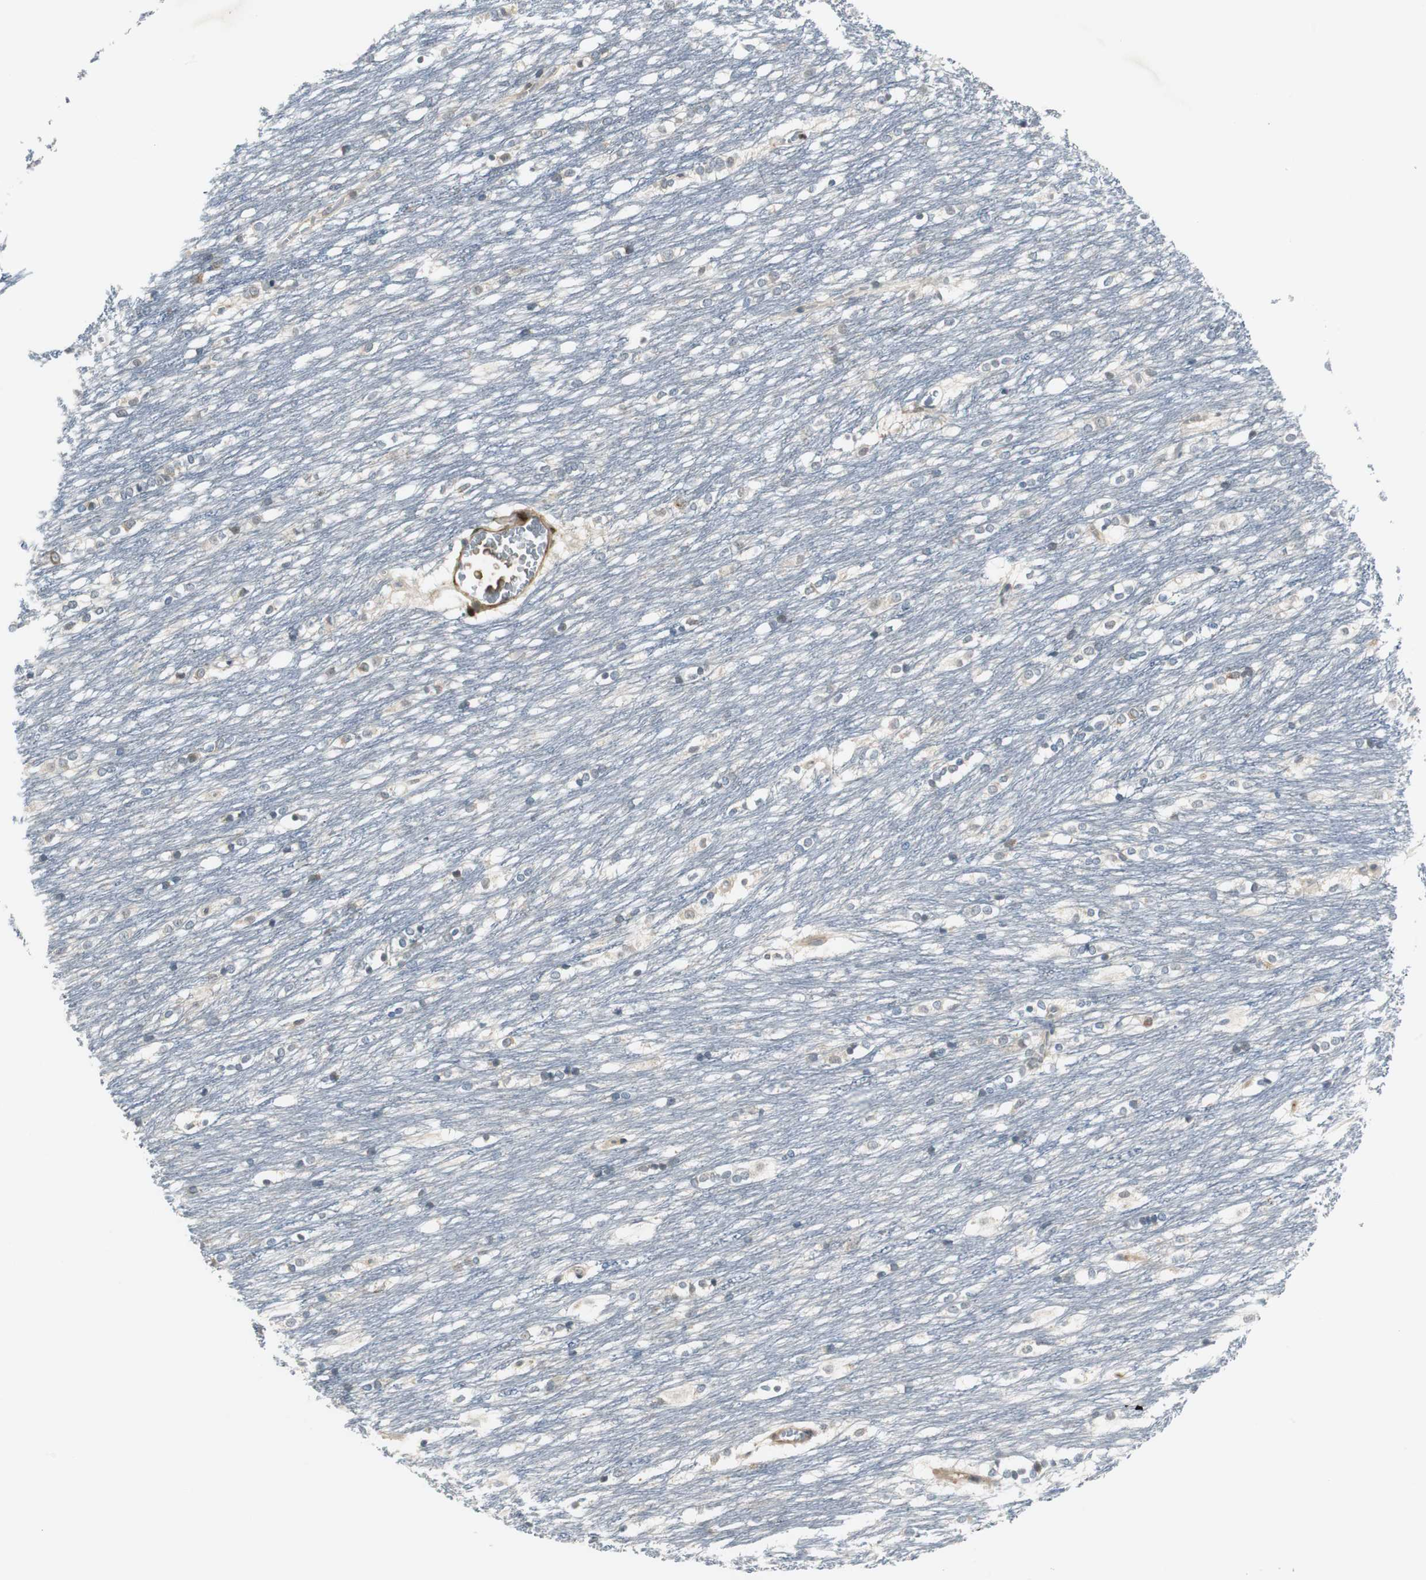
{"staining": {"intensity": "moderate", "quantity": "<25%", "location": "cytoplasmic/membranous,nuclear"}, "tissue": "caudate", "cell_type": "Glial cells", "image_type": "normal", "snomed": [{"axis": "morphology", "description": "Normal tissue, NOS"}, {"axis": "topography", "description": "Lateral ventricle wall"}], "caption": "Caudate stained with IHC exhibits moderate cytoplasmic/membranous,nuclear staining in approximately <25% of glial cells. (Stains: DAB in brown, nuclei in blue, Microscopy: brightfield microscopy at high magnification).", "gene": "FHL2", "patient": {"sex": "female", "age": 19}}